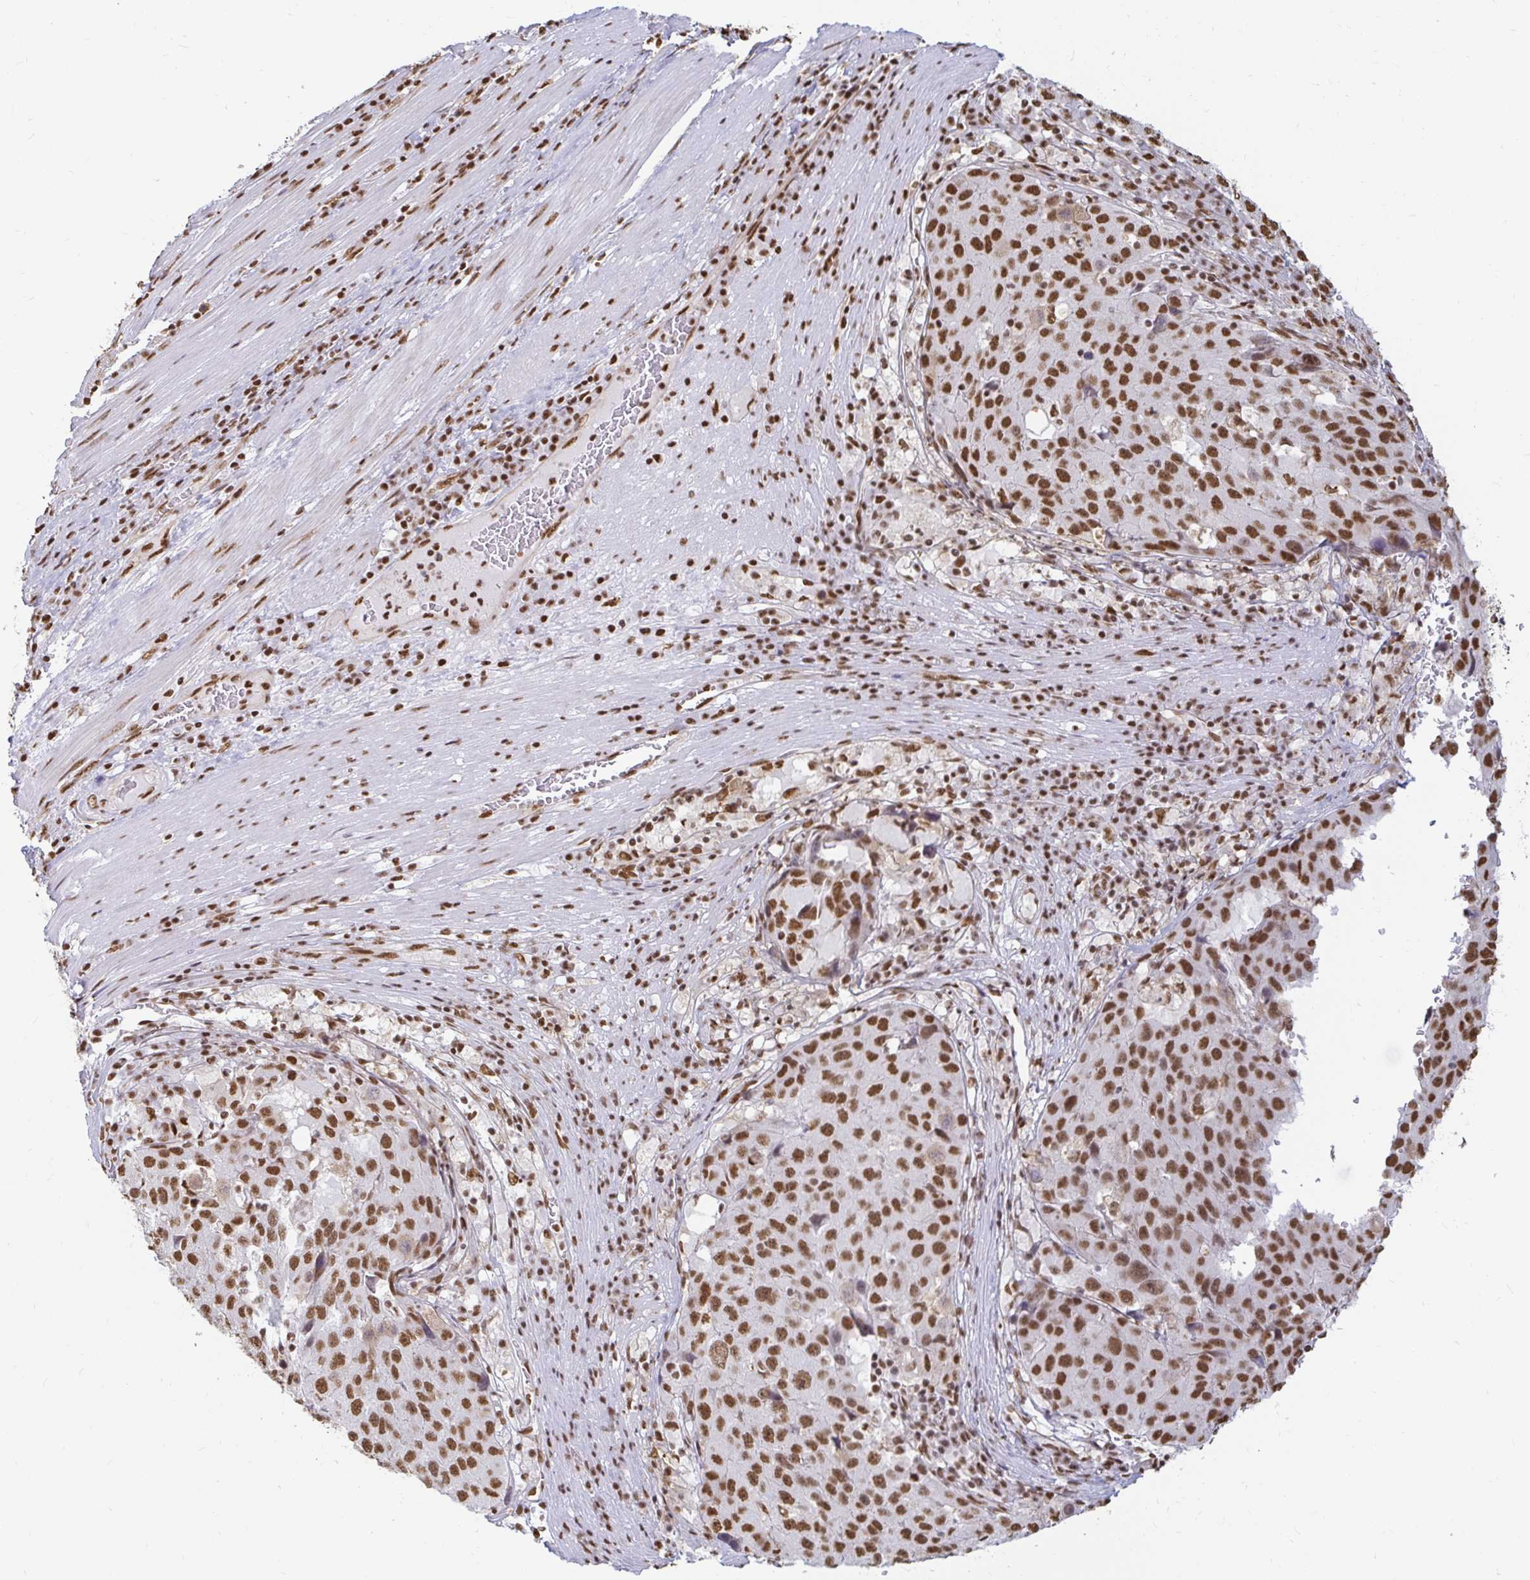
{"staining": {"intensity": "strong", "quantity": ">75%", "location": "nuclear"}, "tissue": "stomach cancer", "cell_type": "Tumor cells", "image_type": "cancer", "snomed": [{"axis": "morphology", "description": "Adenocarcinoma, NOS"}, {"axis": "topography", "description": "Stomach"}], "caption": "DAB (3,3'-diaminobenzidine) immunohistochemical staining of human stomach cancer shows strong nuclear protein positivity in about >75% of tumor cells. The protein of interest is stained brown, and the nuclei are stained in blue (DAB (3,3'-diaminobenzidine) IHC with brightfield microscopy, high magnification).", "gene": "HNRNPU", "patient": {"sex": "male", "age": 71}}